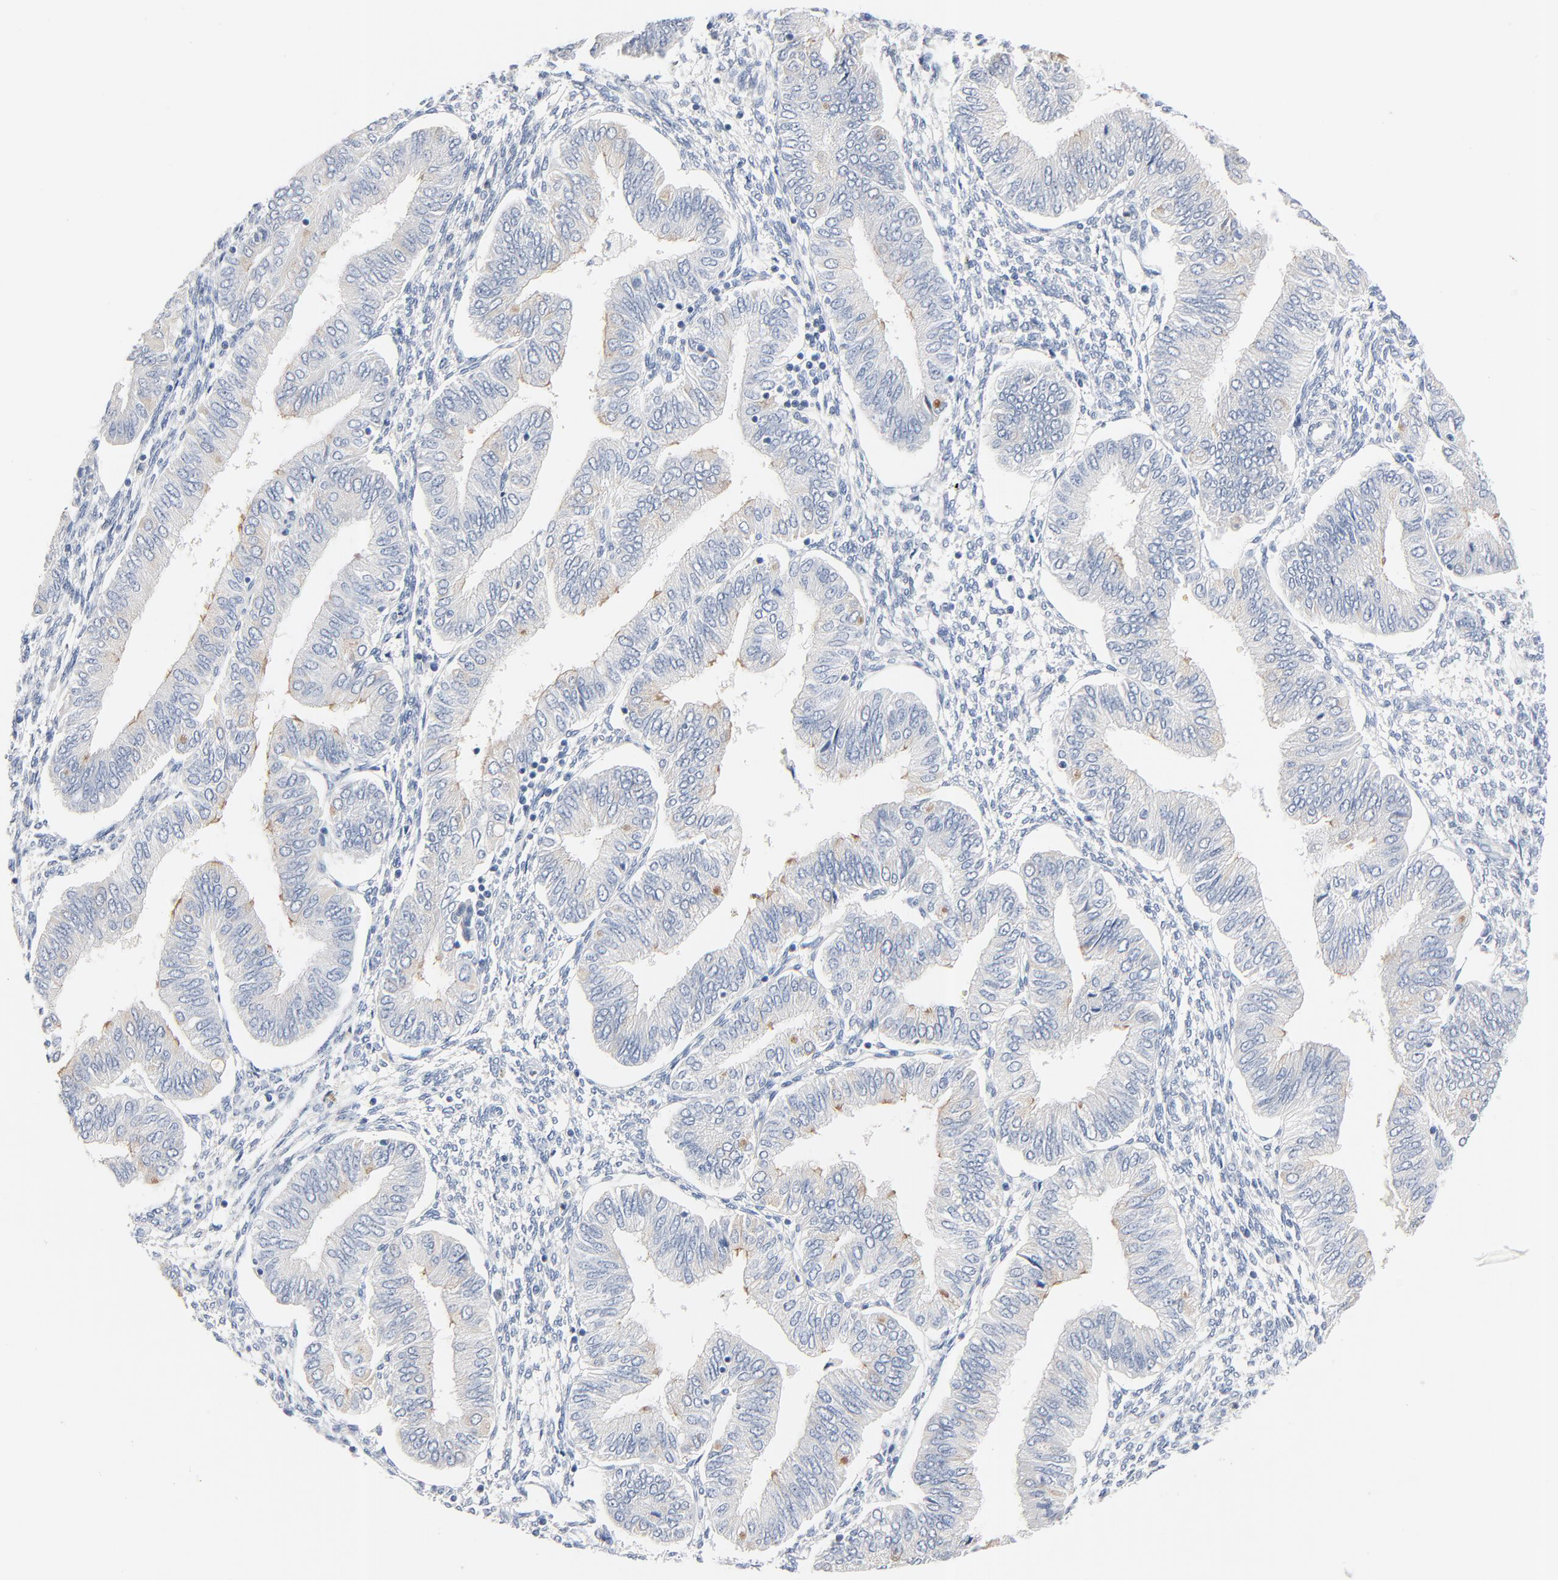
{"staining": {"intensity": "negative", "quantity": "none", "location": "none"}, "tissue": "endometrial cancer", "cell_type": "Tumor cells", "image_type": "cancer", "snomed": [{"axis": "morphology", "description": "Adenocarcinoma, NOS"}, {"axis": "topography", "description": "Endometrium"}], "caption": "The photomicrograph demonstrates no significant positivity in tumor cells of endometrial cancer.", "gene": "IFT43", "patient": {"sex": "female", "age": 51}}